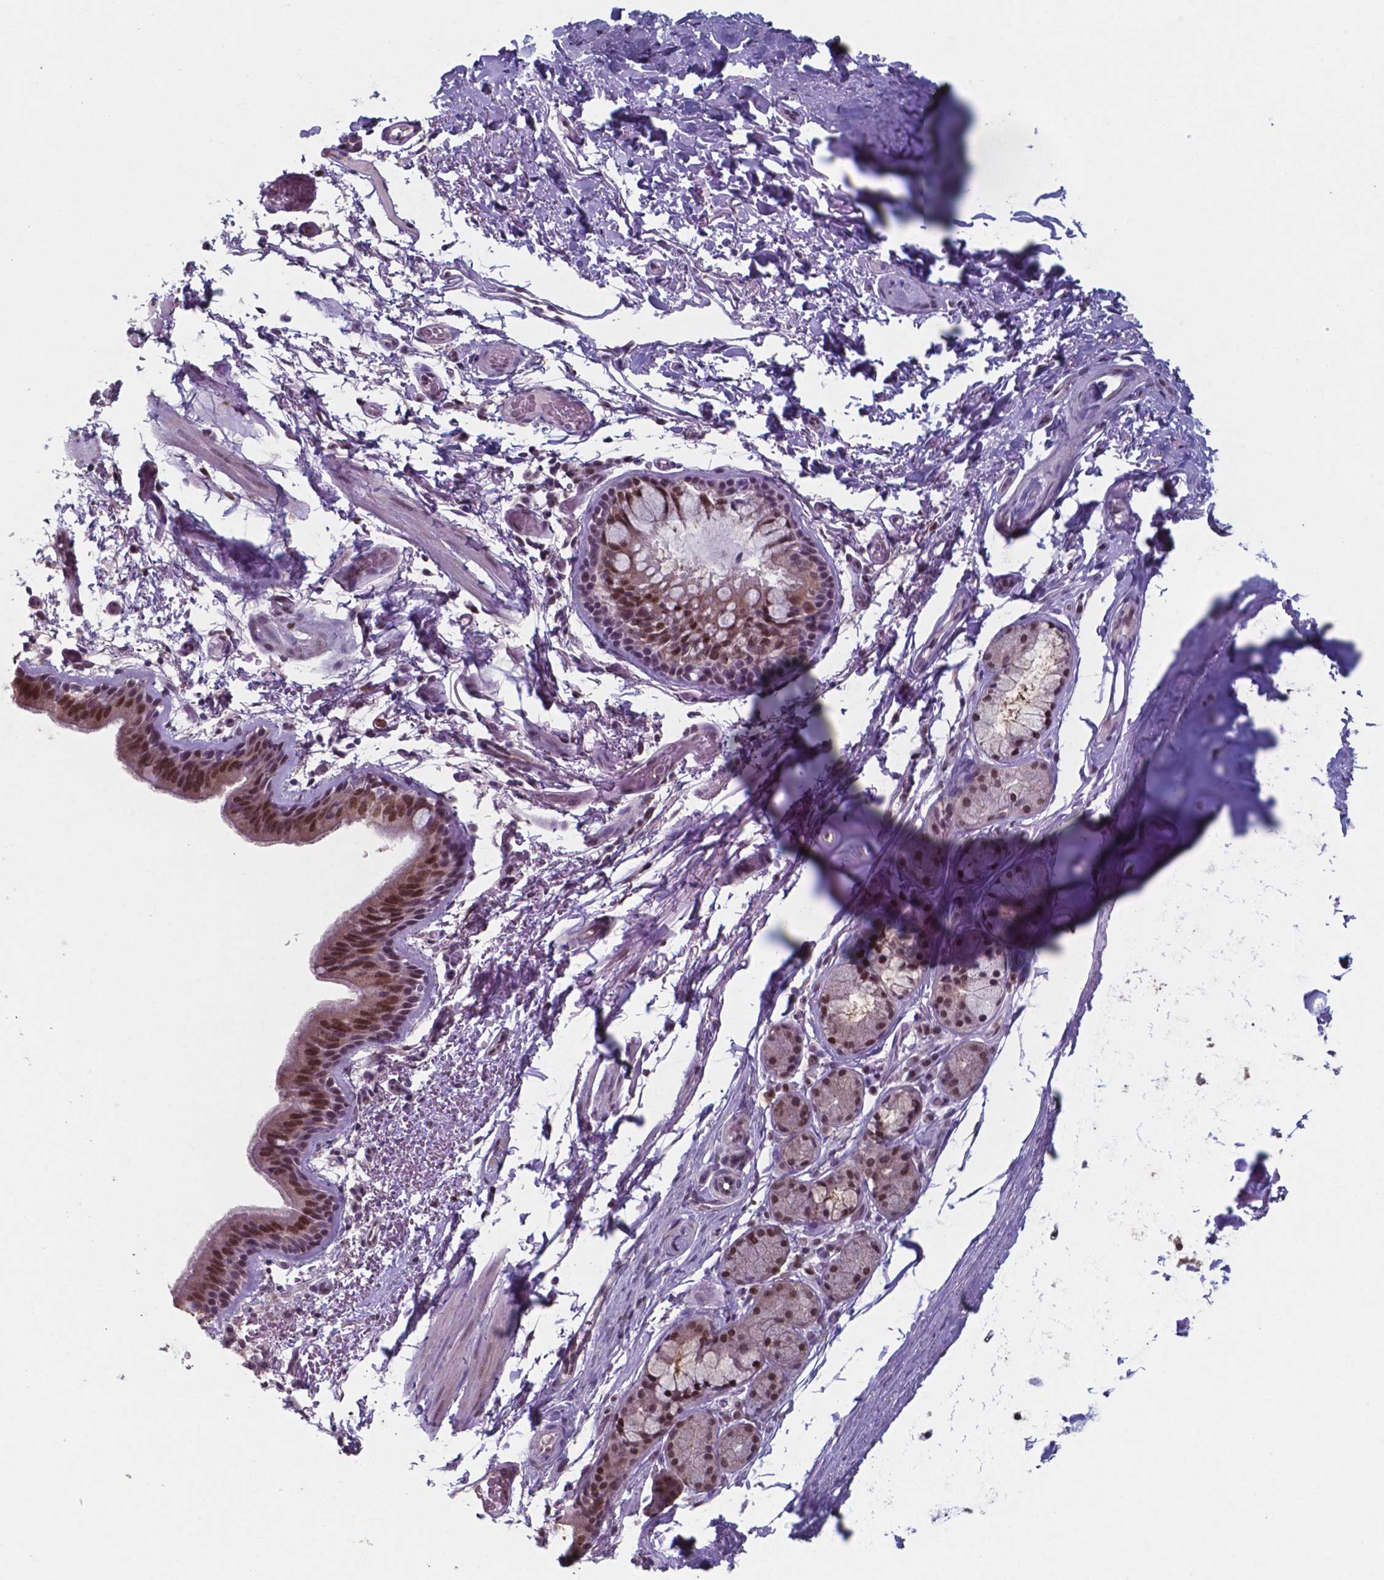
{"staining": {"intensity": "strong", "quantity": ">75%", "location": "nuclear"}, "tissue": "bronchus", "cell_type": "Respiratory epithelial cells", "image_type": "normal", "snomed": [{"axis": "morphology", "description": "Normal tissue, NOS"}, {"axis": "topography", "description": "Lymph node"}, {"axis": "topography", "description": "Bronchus"}], "caption": "Immunohistochemistry photomicrograph of normal human bronchus stained for a protein (brown), which shows high levels of strong nuclear positivity in about >75% of respiratory epithelial cells.", "gene": "UBA1", "patient": {"sex": "female", "age": 70}}